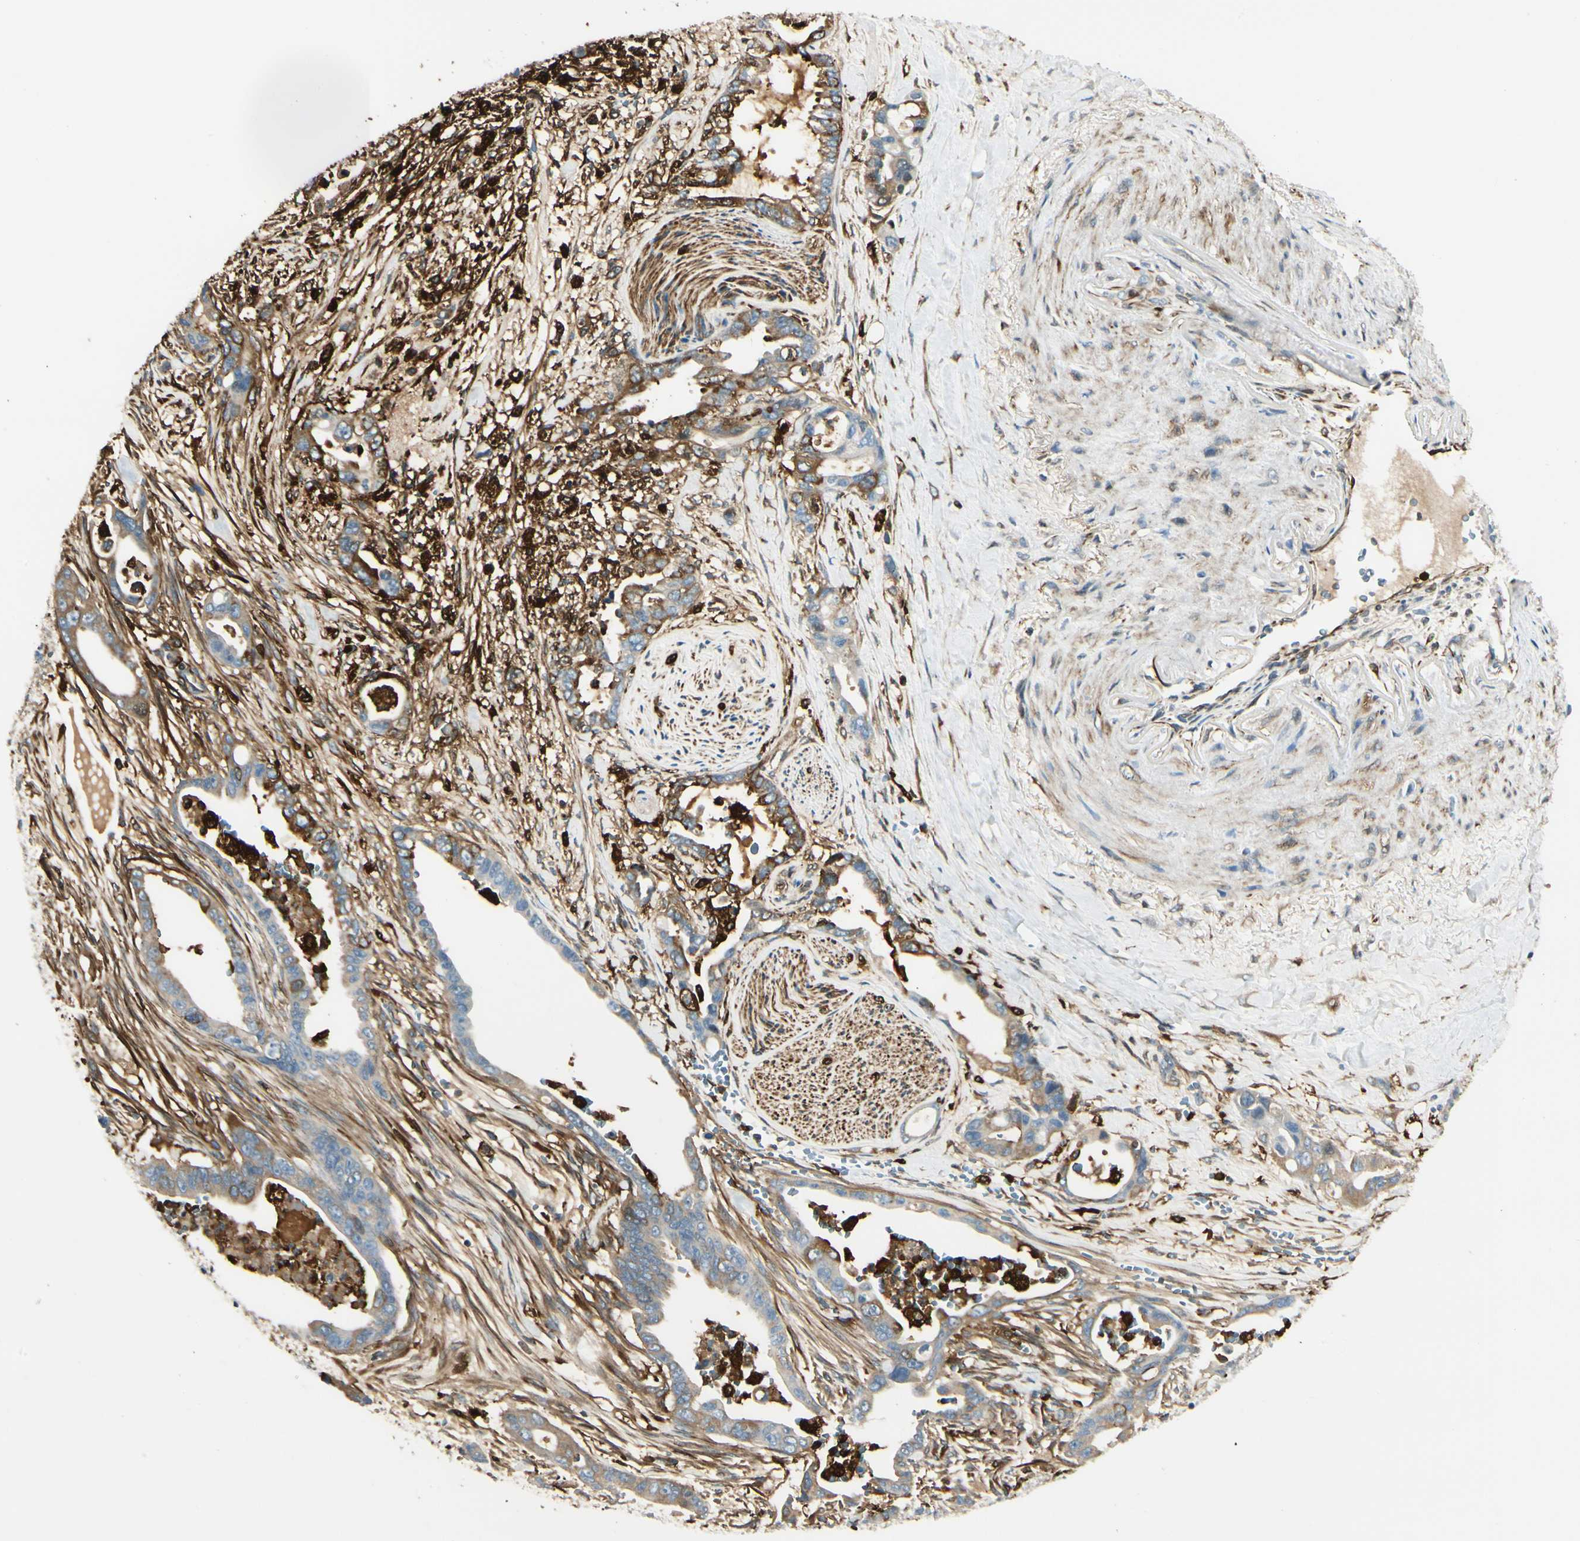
{"staining": {"intensity": "moderate", "quantity": "25%-75%", "location": "cytoplasmic/membranous"}, "tissue": "pancreatic cancer", "cell_type": "Tumor cells", "image_type": "cancer", "snomed": [{"axis": "morphology", "description": "Adenocarcinoma, NOS"}, {"axis": "topography", "description": "Pancreas"}], "caption": "Immunohistochemical staining of human pancreatic cancer (adenocarcinoma) shows moderate cytoplasmic/membranous protein expression in approximately 25%-75% of tumor cells. The staining is performed using DAB brown chromogen to label protein expression. The nuclei are counter-stained blue using hematoxylin.", "gene": "FTH1", "patient": {"sex": "male", "age": 70}}